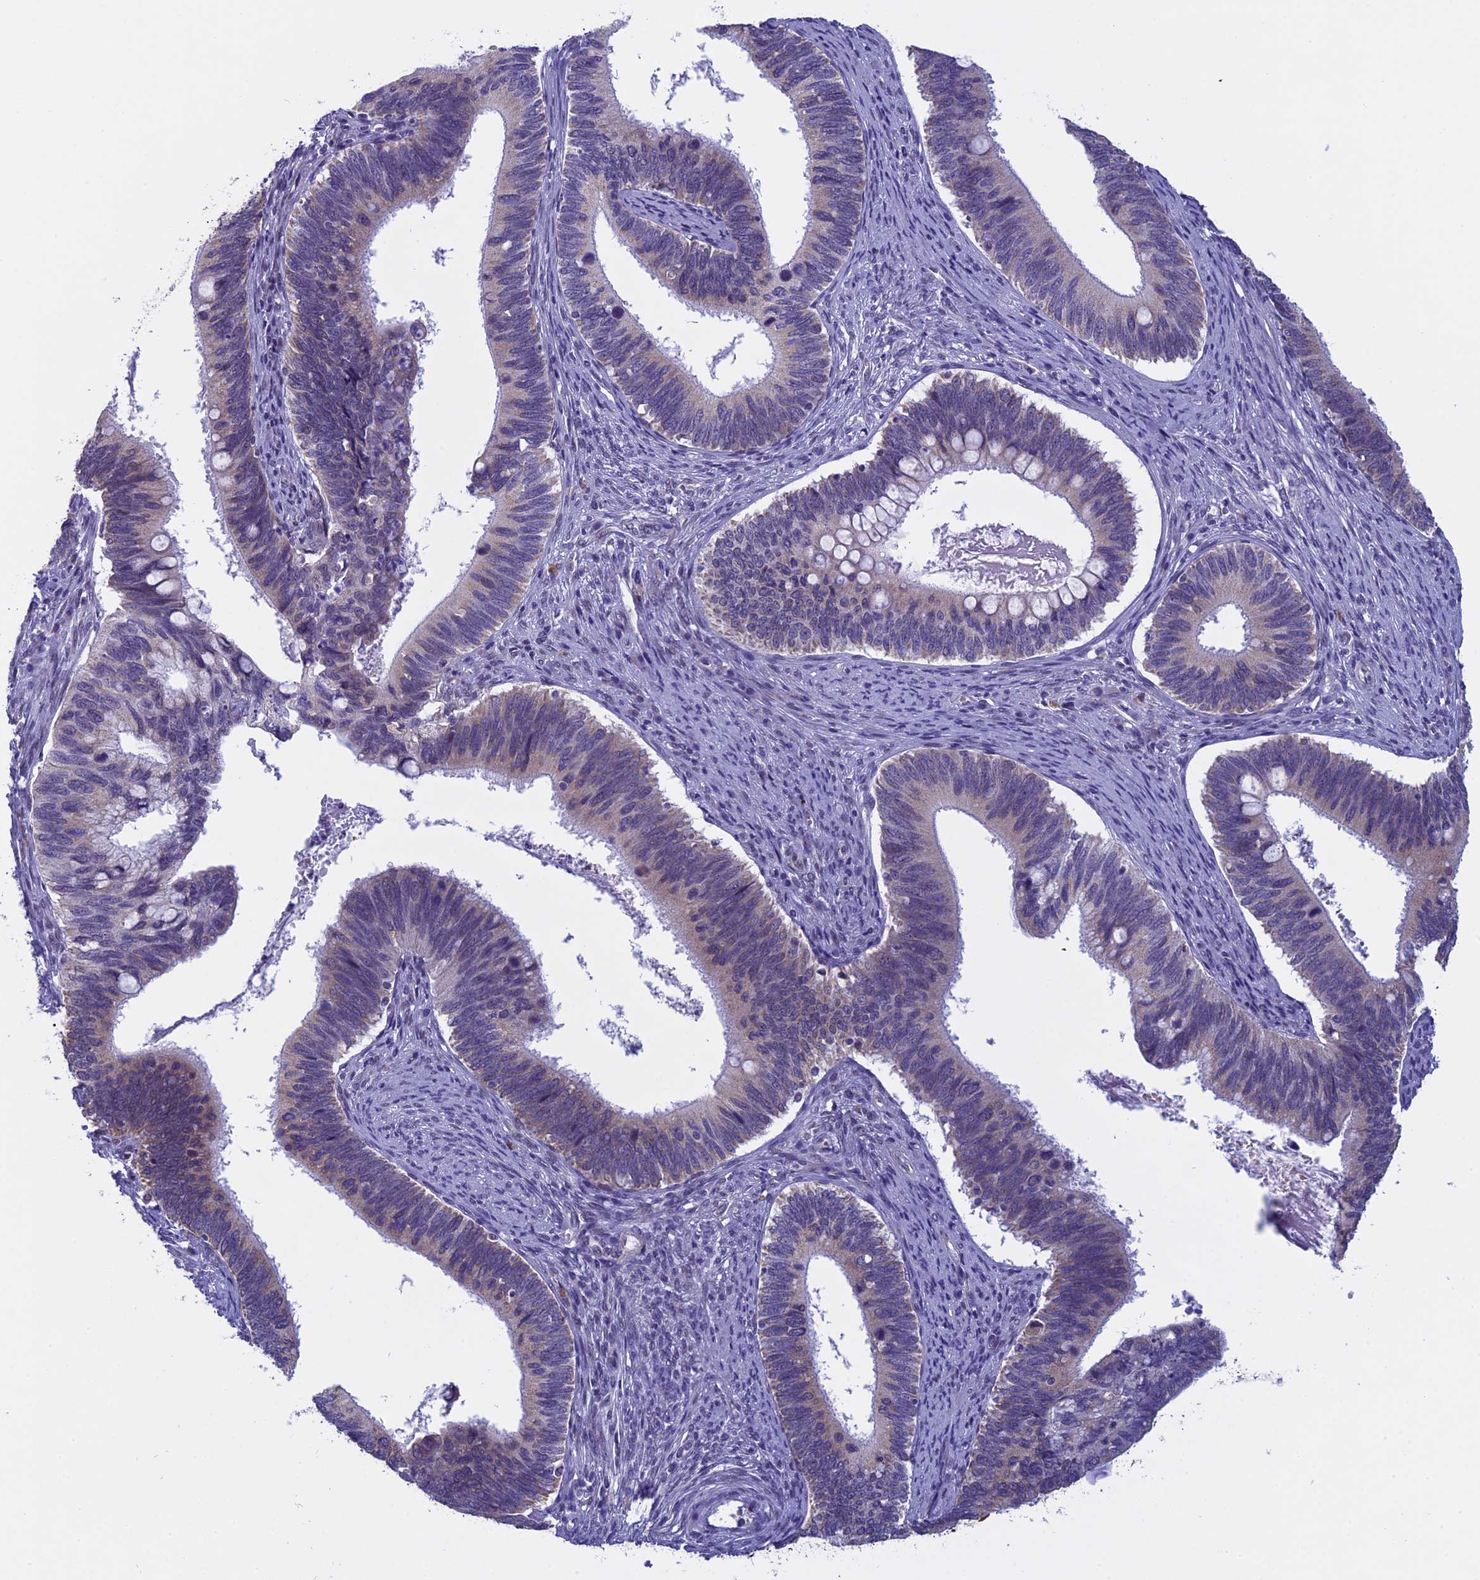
{"staining": {"intensity": "weak", "quantity": ">75%", "location": "cytoplasmic/membranous"}, "tissue": "cervical cancer", "cell_type": "Tumor cells", "image_type": "cancer", "snomed": [{"axis": "morphology", "description": "Adenocarcinoma, NOS"}, {"axis": "topography", "description": "Cervix"}], "caption": "Adenocarcinoma (cervical) stained with a brown dye exhibits weak cytoplasmic/membranous positive positivity in approximately >75% of tumor cells.", "gene": "ZNF317", "patient": {"sex": "female", "age": 42}}